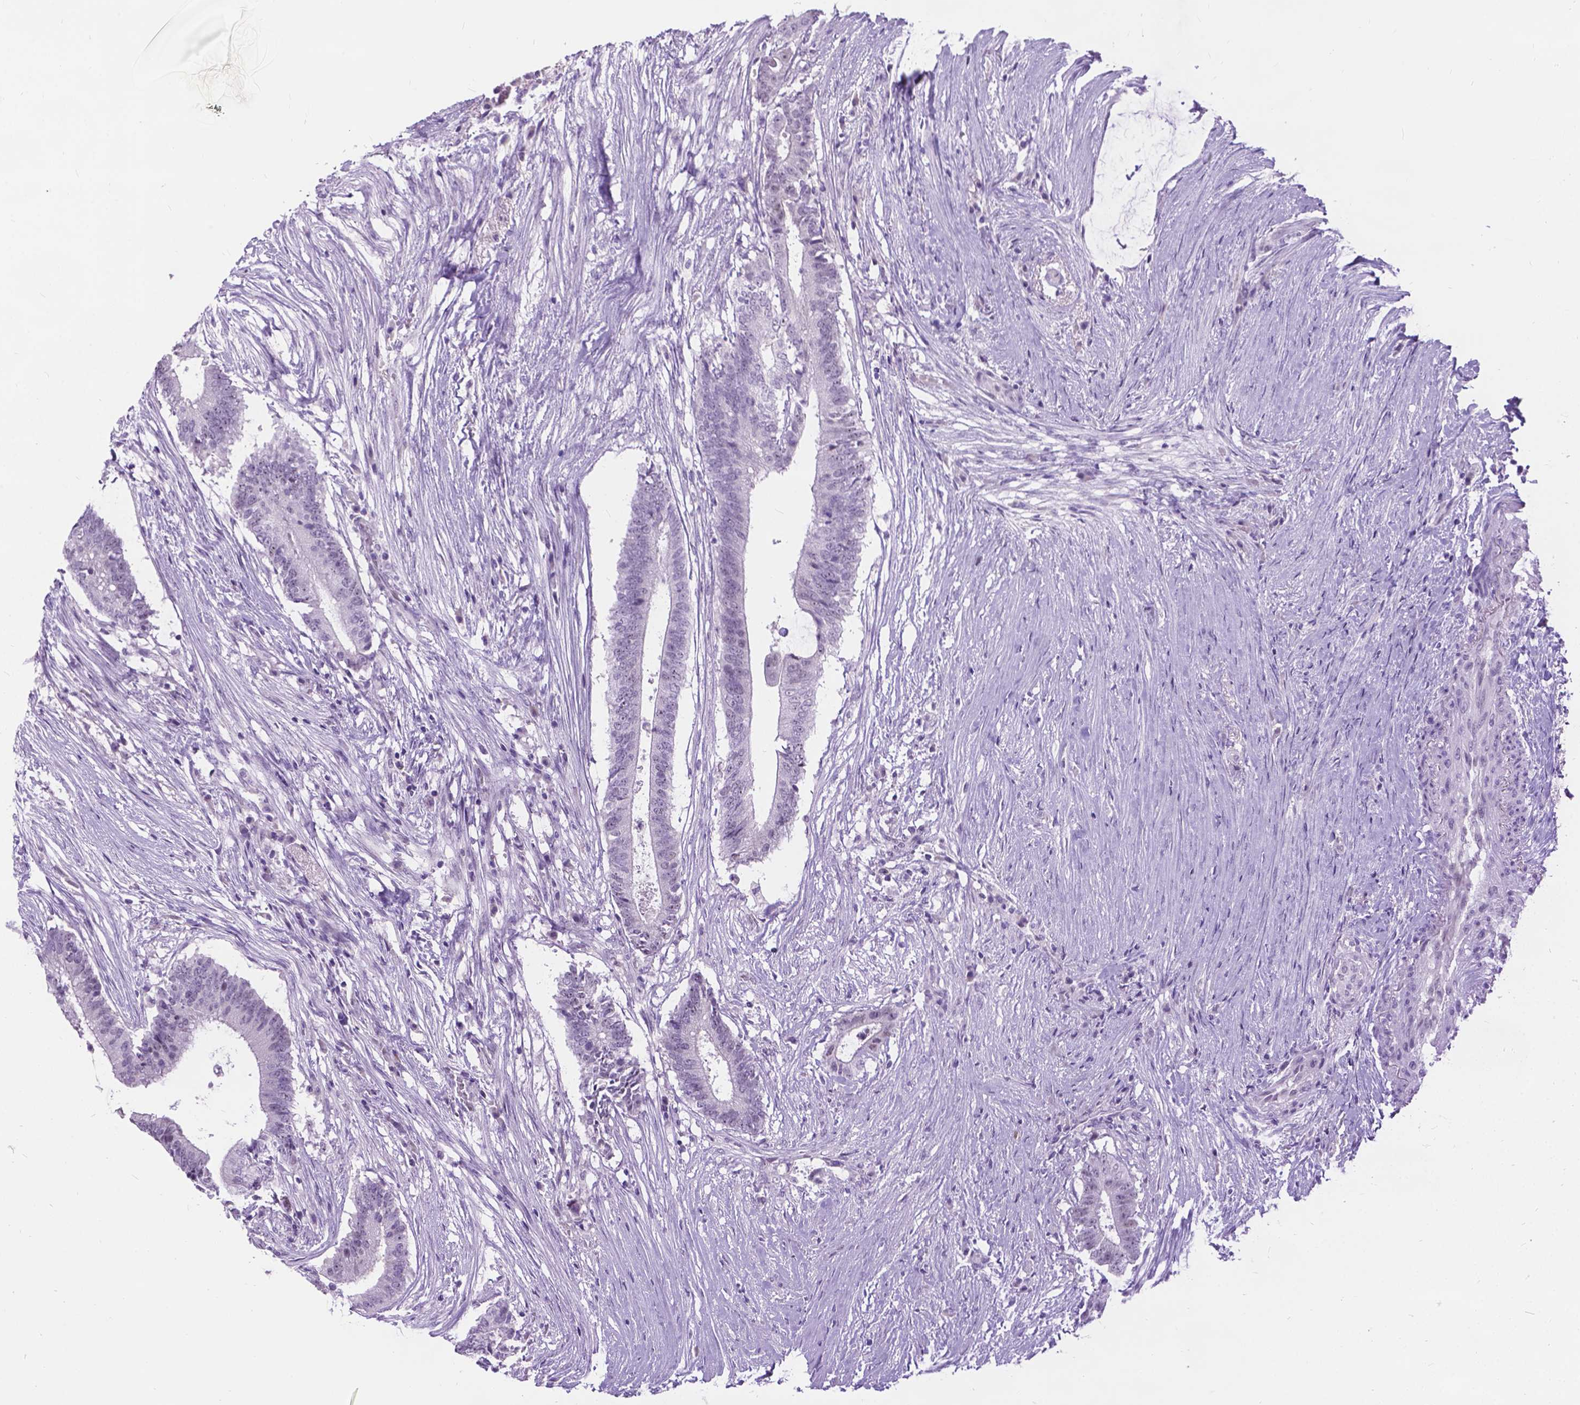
{"staining": {"intensity": "negative", "quantity": "none", "location": "none"}, "tissue": "colorectal cancer", "cell_type": "Tumor cells", "image_type": "cancer", "snomed": [{"axis": "morphology", "description": "Adenocarcinoma, NOS"}, {"axis": "topography", "description": "Colon"}], "caption": "Tumor cells show no significant expression in colorectal cancer (adenocarcinoma).", "gene": "PROB1", "patient": {"sex": "female", "age": 43}}